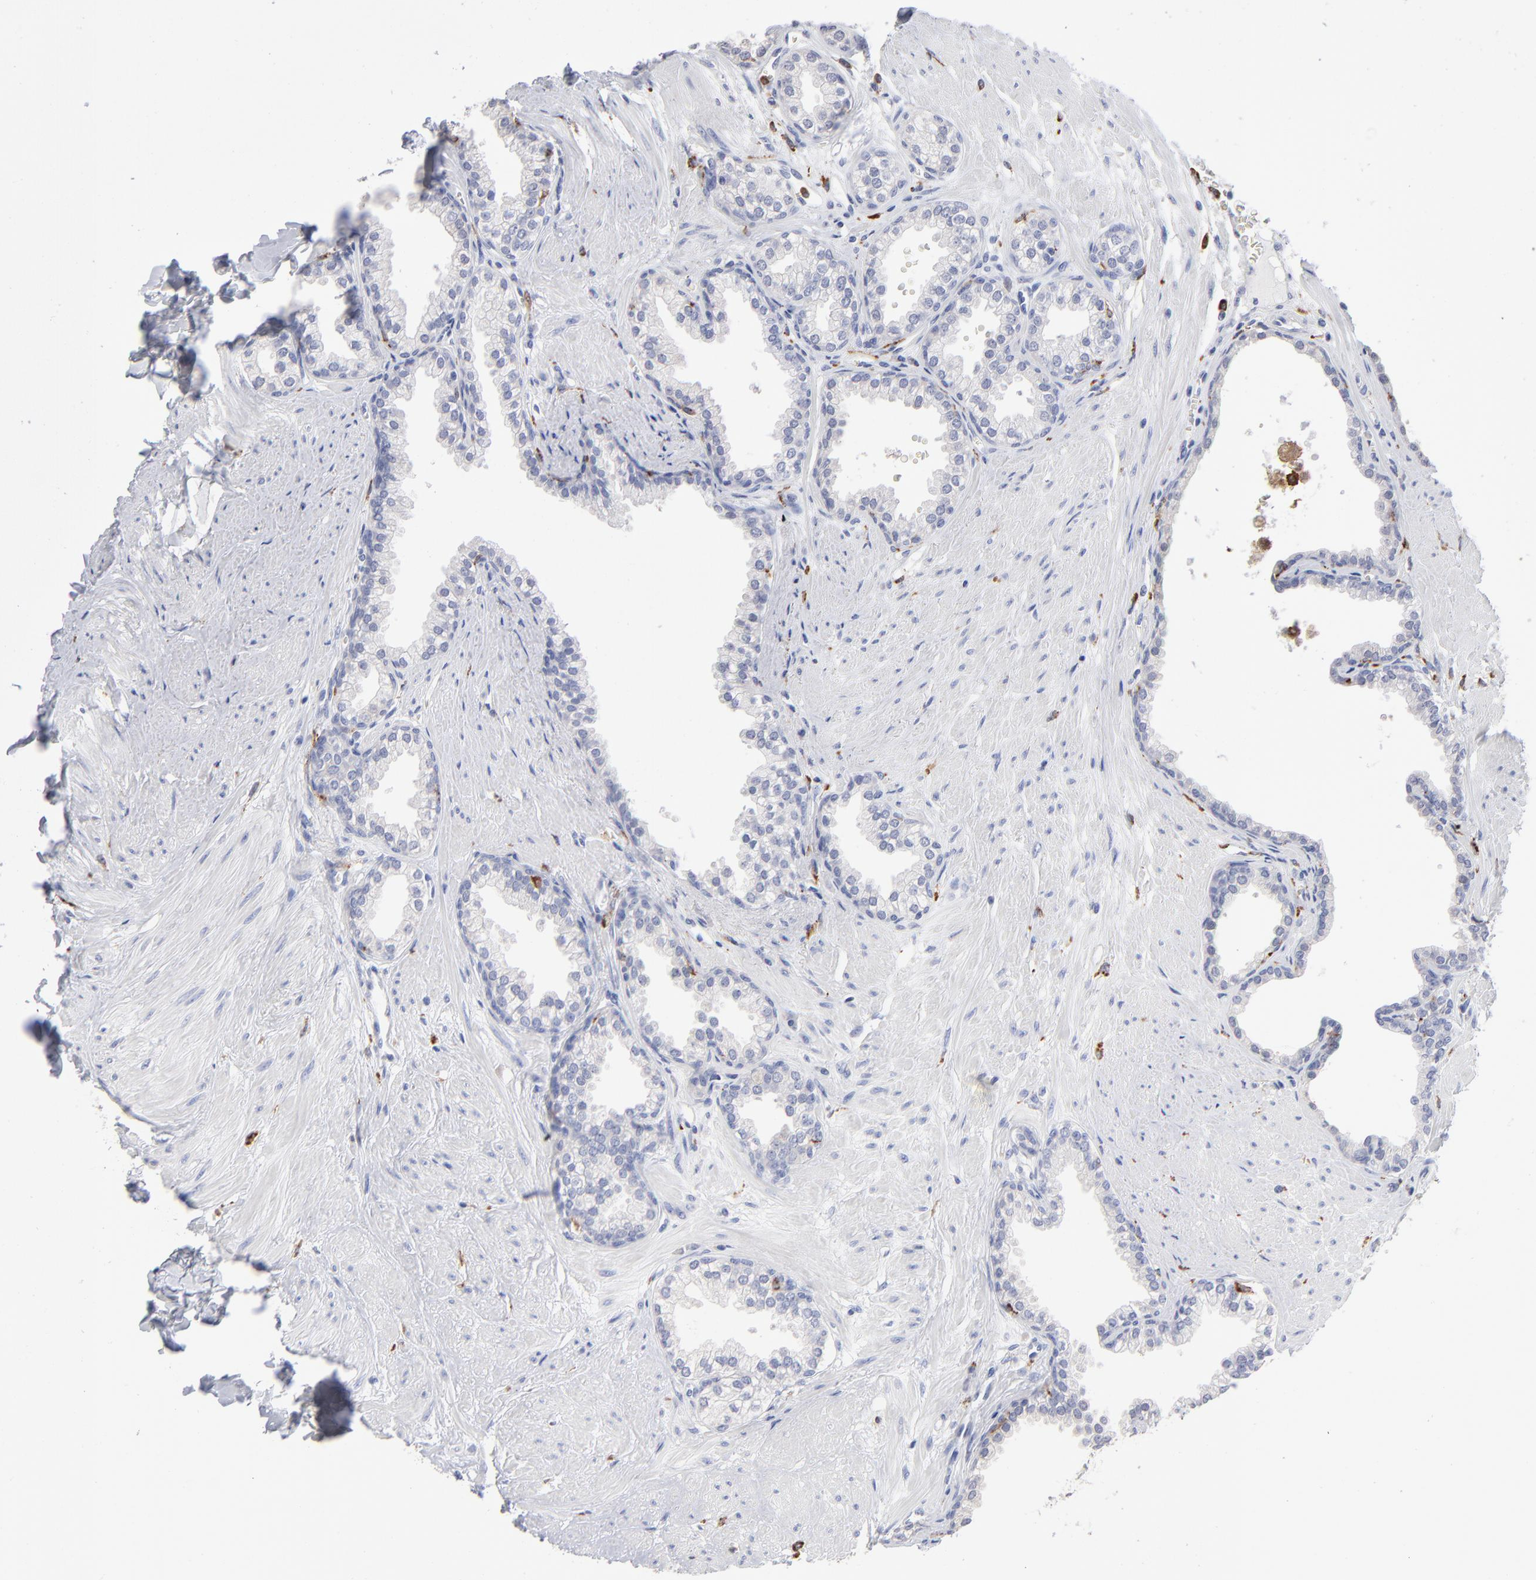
{"staining": {"intensity": "weak", "quantity": "<25%", "location": "cytoplasmic/membranous"}, "tissue": "prostate", "cell_type": "Glandular cells", "image_type": "normal", "snomed": [{"axis": "morphology", "description": "Normal tissue, NOS"}, {"axis": "topography", "description": "Prostate"}], "caption": "An IHC image of unremarkable prostate is shown. There is no staining in glandular cells of prostate.", "gene": "CD180", "patient": {"sex": "male", "age": 64}}